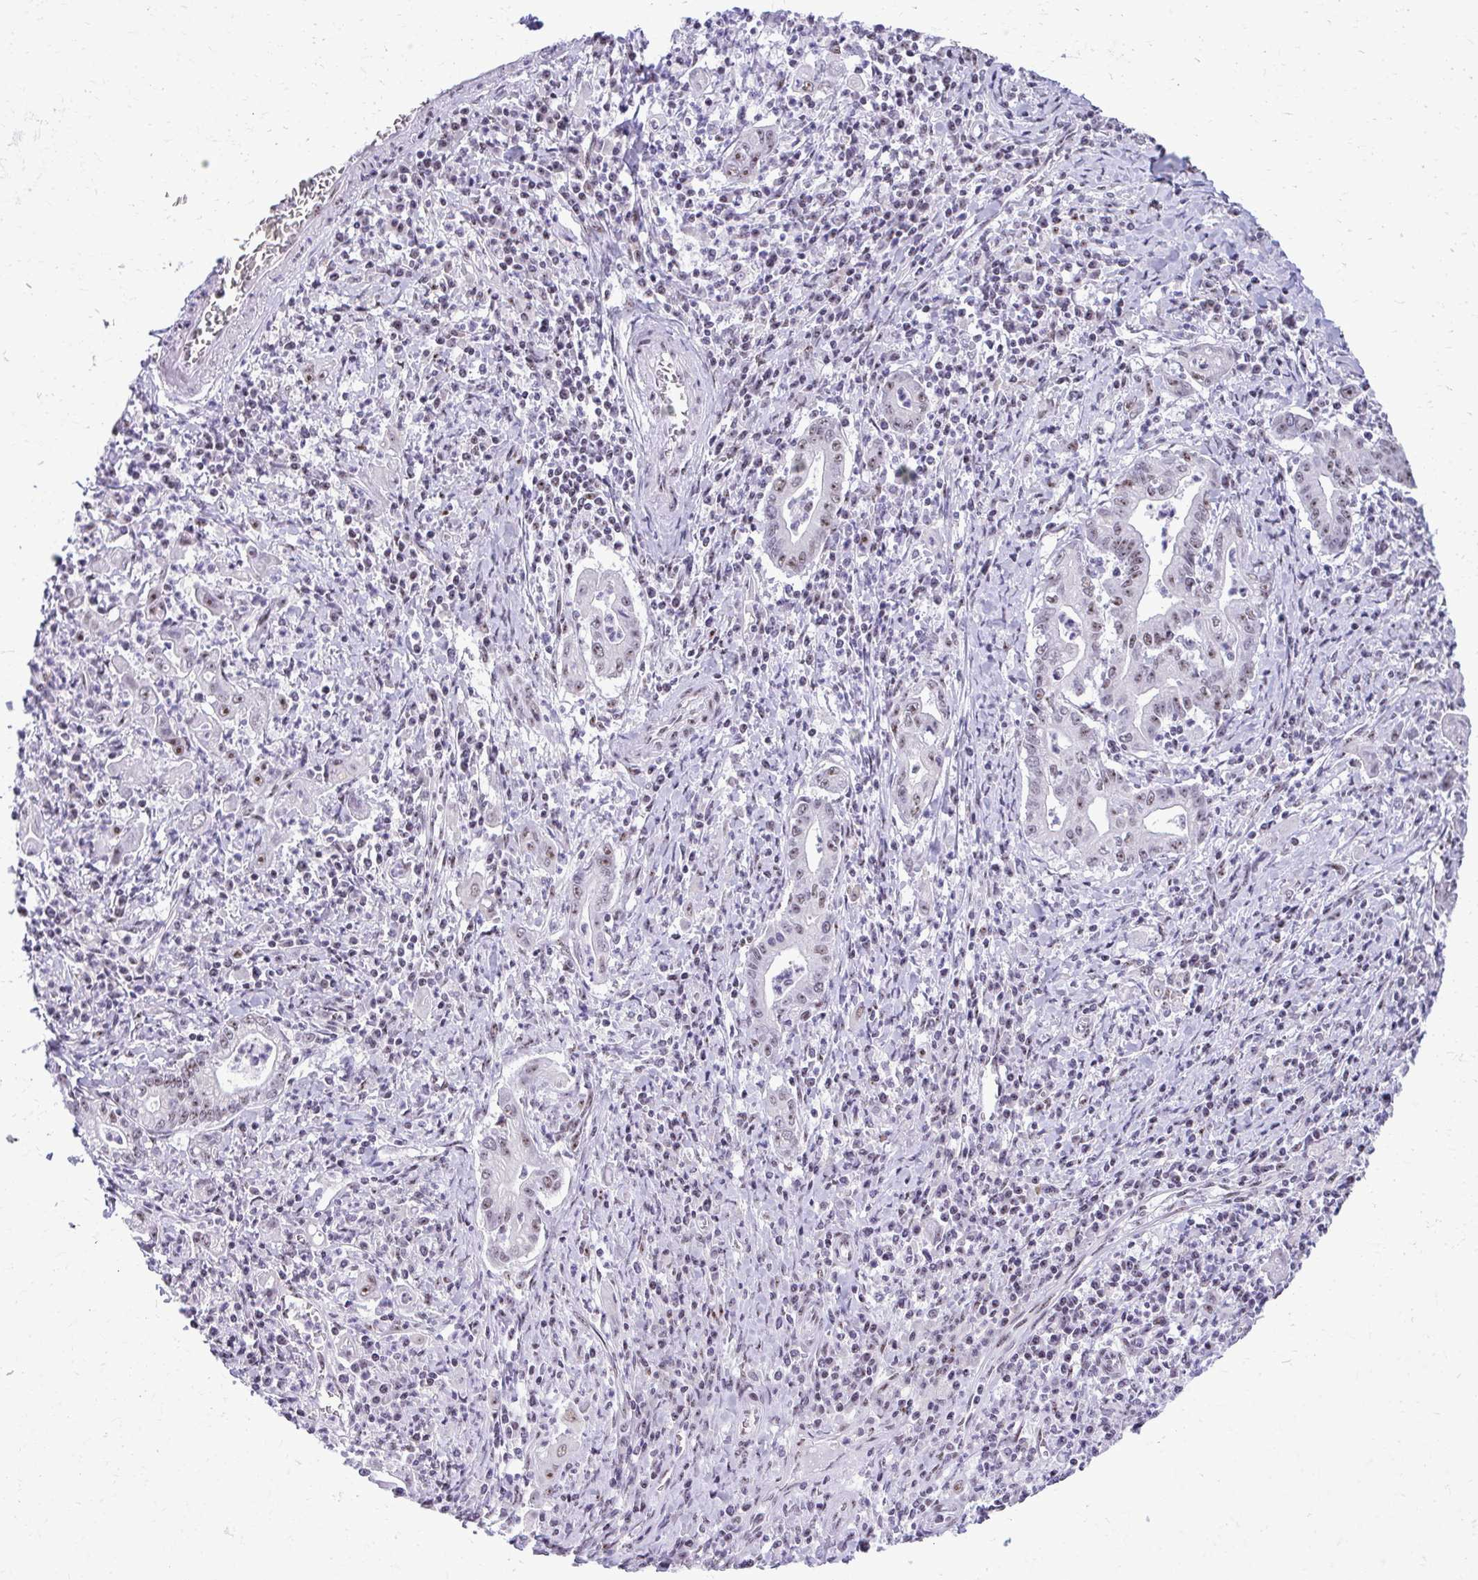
{"staining": {"intensity": "moderate", "quantity": "25%-75%", "location": "nuclear"}, "tissue": "stomach cancer", "cell_type": "Tumor cells", "image_type": "cancer", "snomed": [{"axis": "morphology", "description": "Adenocarcinoma, NOS"}, {"axis": "topography", "description": "Stomach, upper"}], "caption": "Brown immunohistochemical staining in human stomach cancer (adenocarcinoma) demonstrates moderate nuclear expression in about 25%-75% of tumor cells.", "gene": "PELP1", "patient": {"sex": "female", "age": 79}}